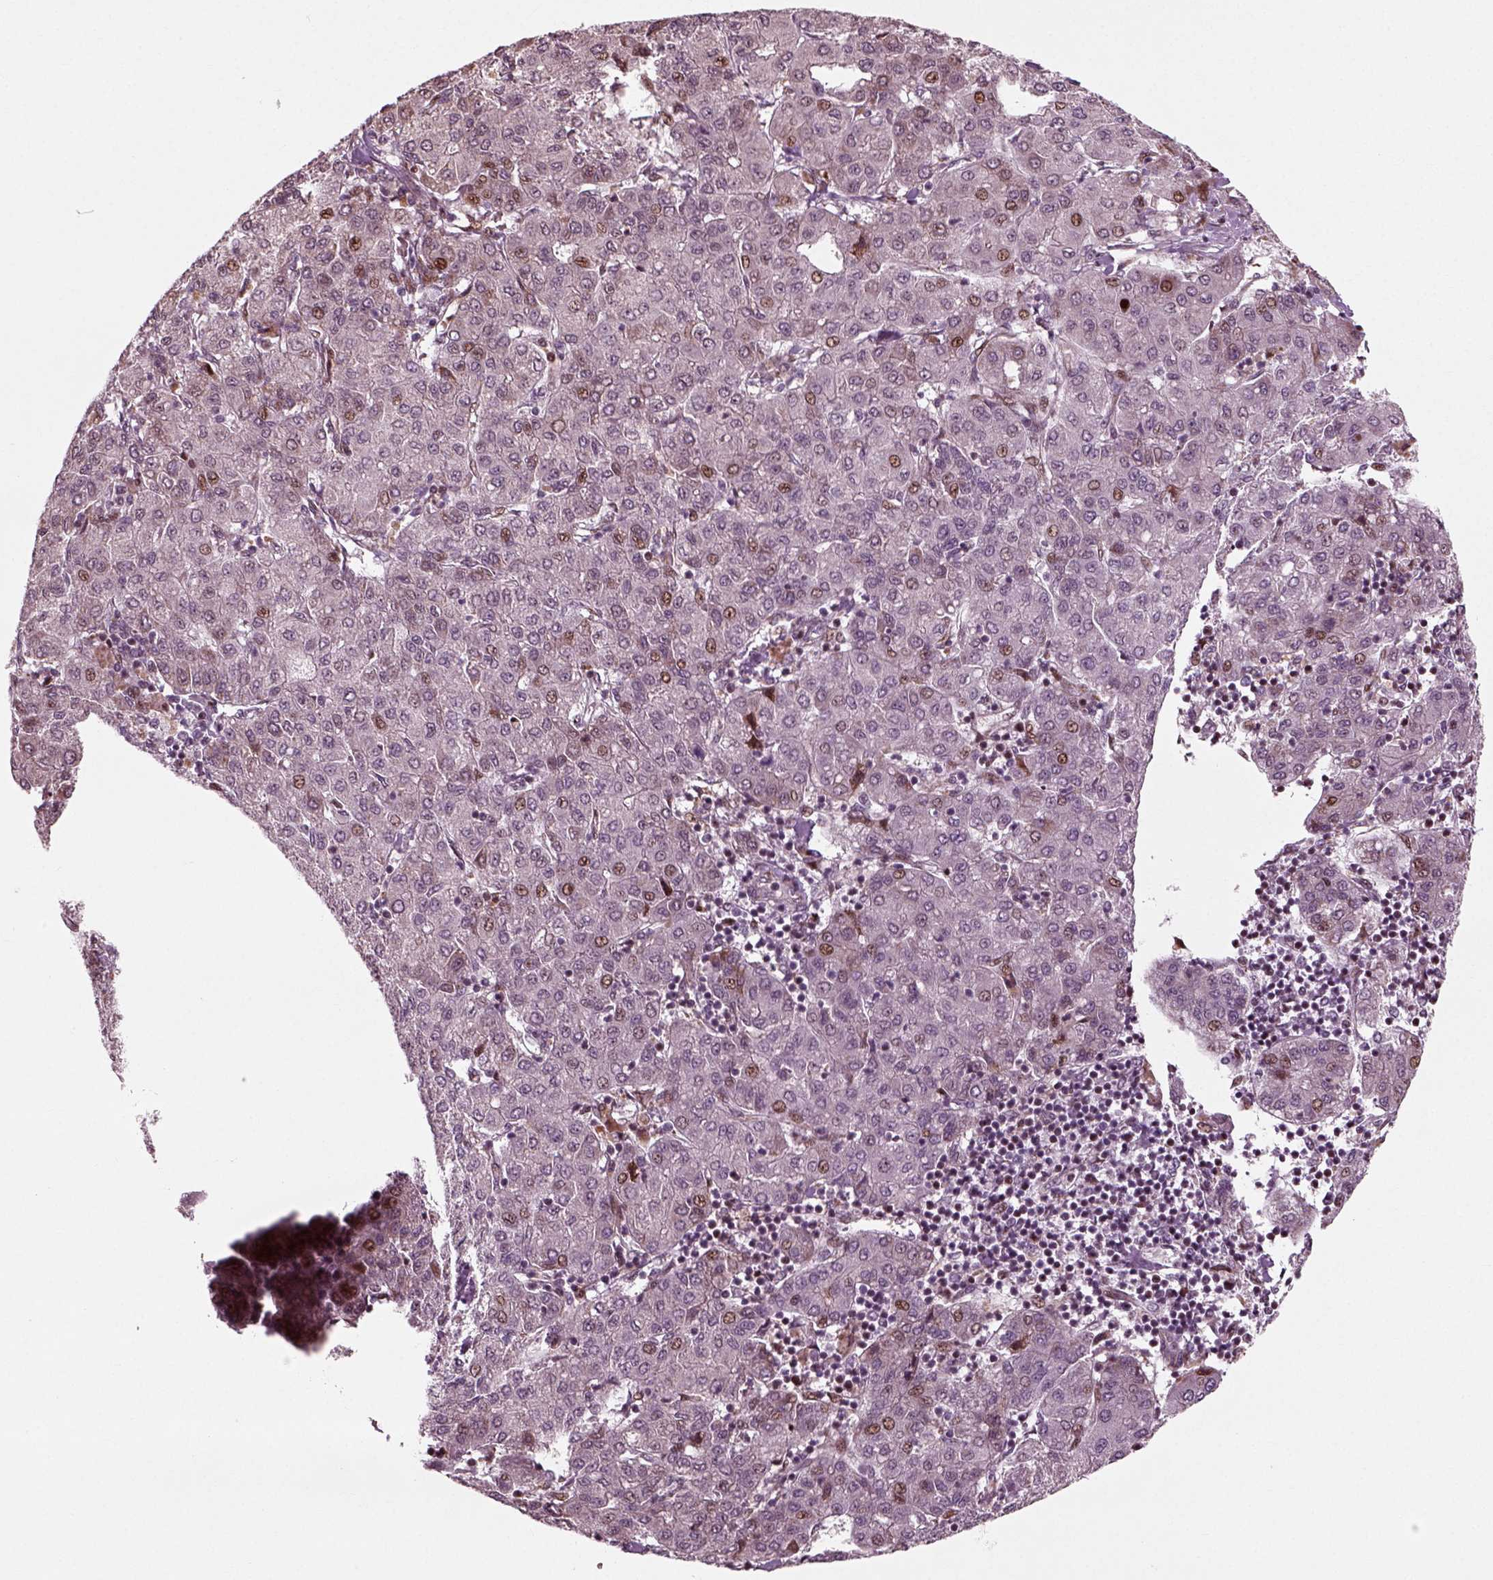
{"staining": {"intensity": "moderate", "quantity": "<25%", "location": "nuclear"}, "tissue": "liver cancer", "cell_type": "Tumor cells", "image_type": "cancer", "snomed": [{"axis": "morphology", "description": "Carcinoma, Hepatocellular, NOS"}, {"axis": "topography", "description": "Liver"}], "caption": "Moderate nuclear staining is appreciated in about <25% of tumor cells in liver cancer (hepatocellular carcinoma).", "gene": "CDC14A", "patient": {"sex": "male", "age": 65}}